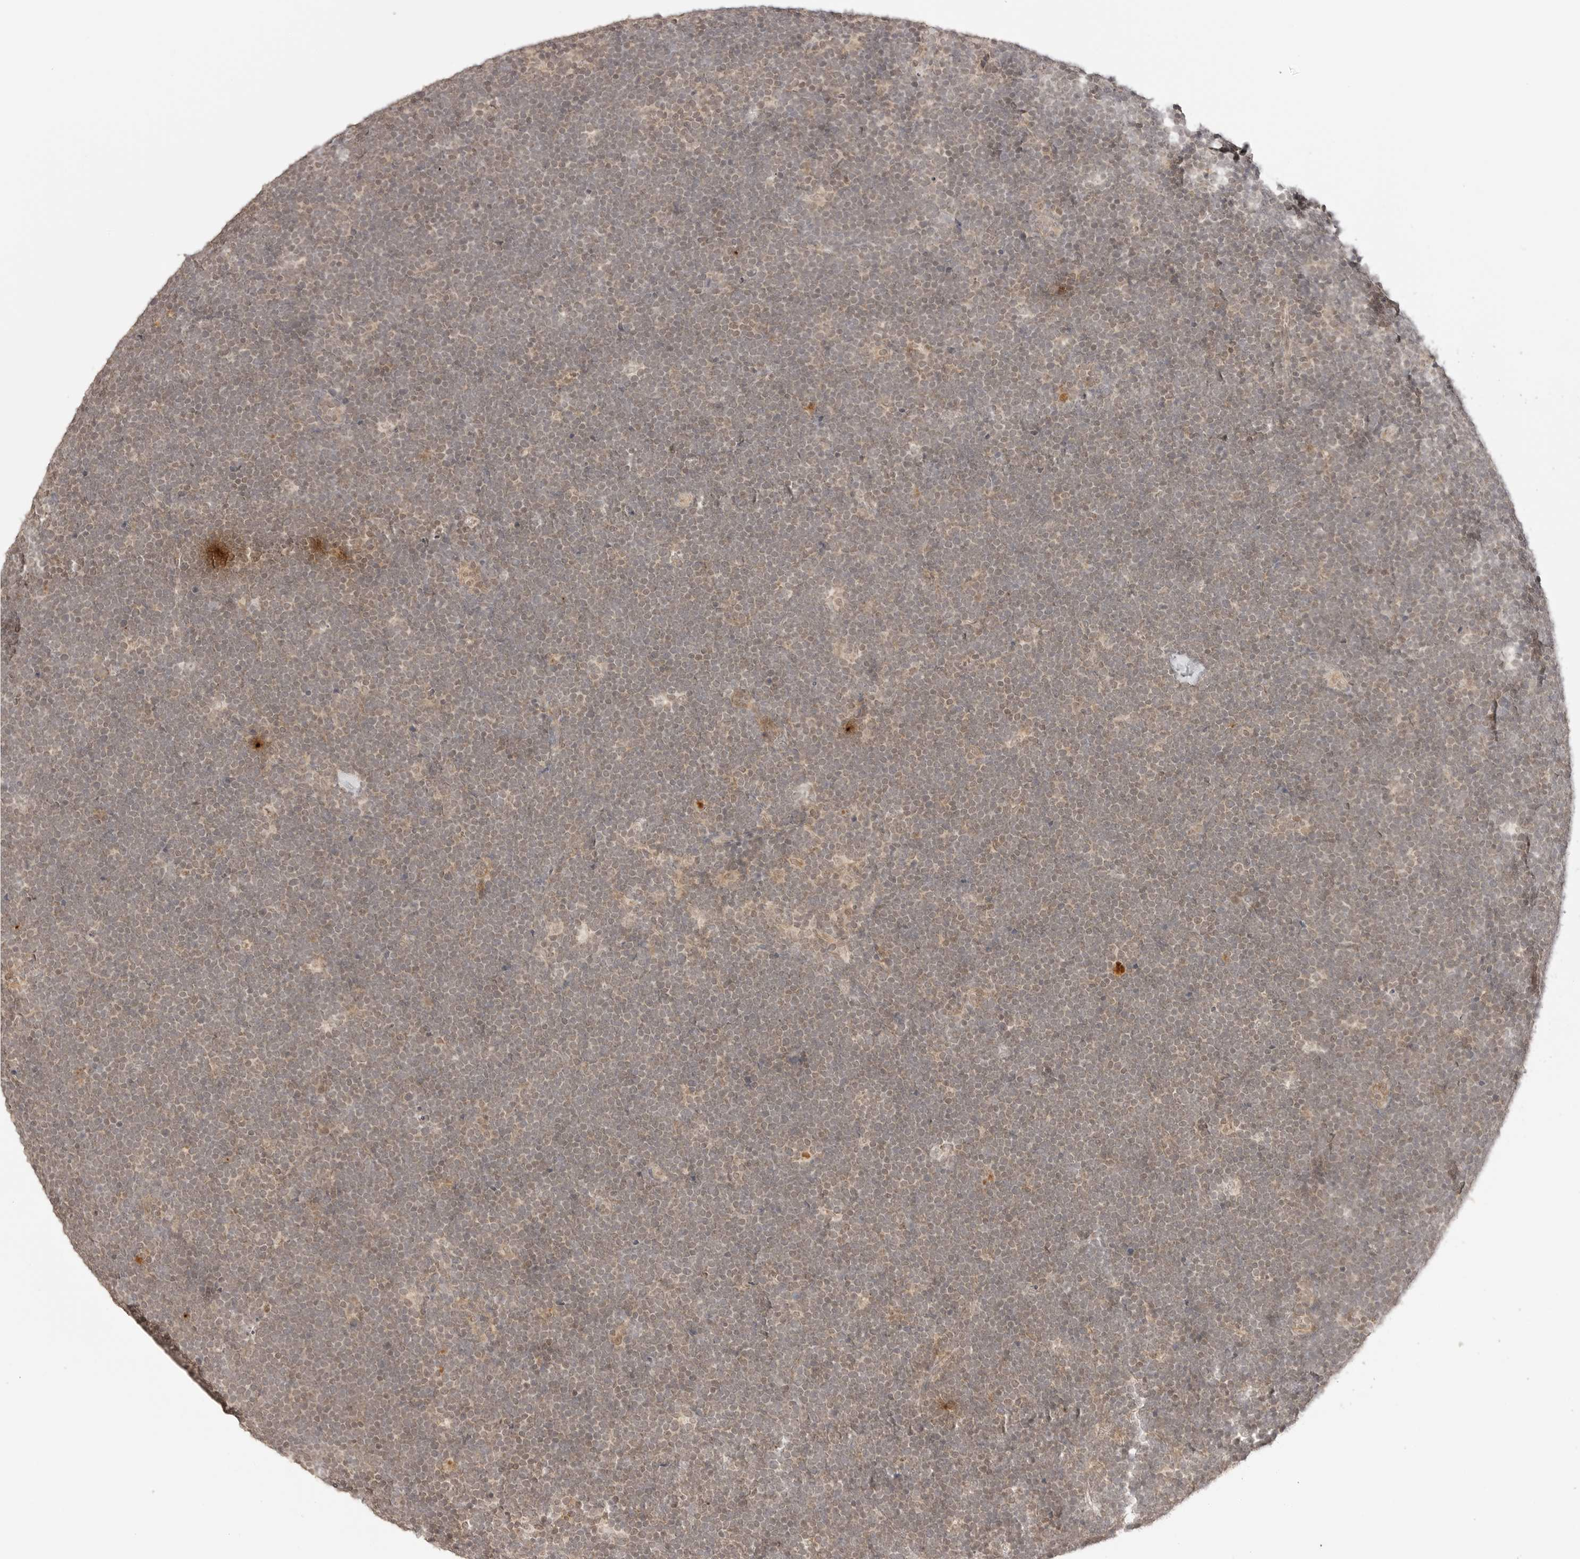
{"staining": {"intensity": "weak", "quantity": ">75%", "location": "cytoplasmic/membranous"}, "tissue": "lymphoma", "cell_type": "Tumor cells", "image_type": "cancer", "snomed": [{"axis": "morphology", "description": "Malignant lymphoma, non-Hodgkin's type, High grade"}, {"axis": "topography", "description": "Lymph node"}], "caption": "Protein expression by immunohistochemistry (IHC) displays weak cytoplasmic/membranous staining in about >75% of tumor cells in malignant lymphoma, non-Hodgkin's type (high-grade).", "gene": "GPR34", "patient": {"sex": "male", "age": 13}}